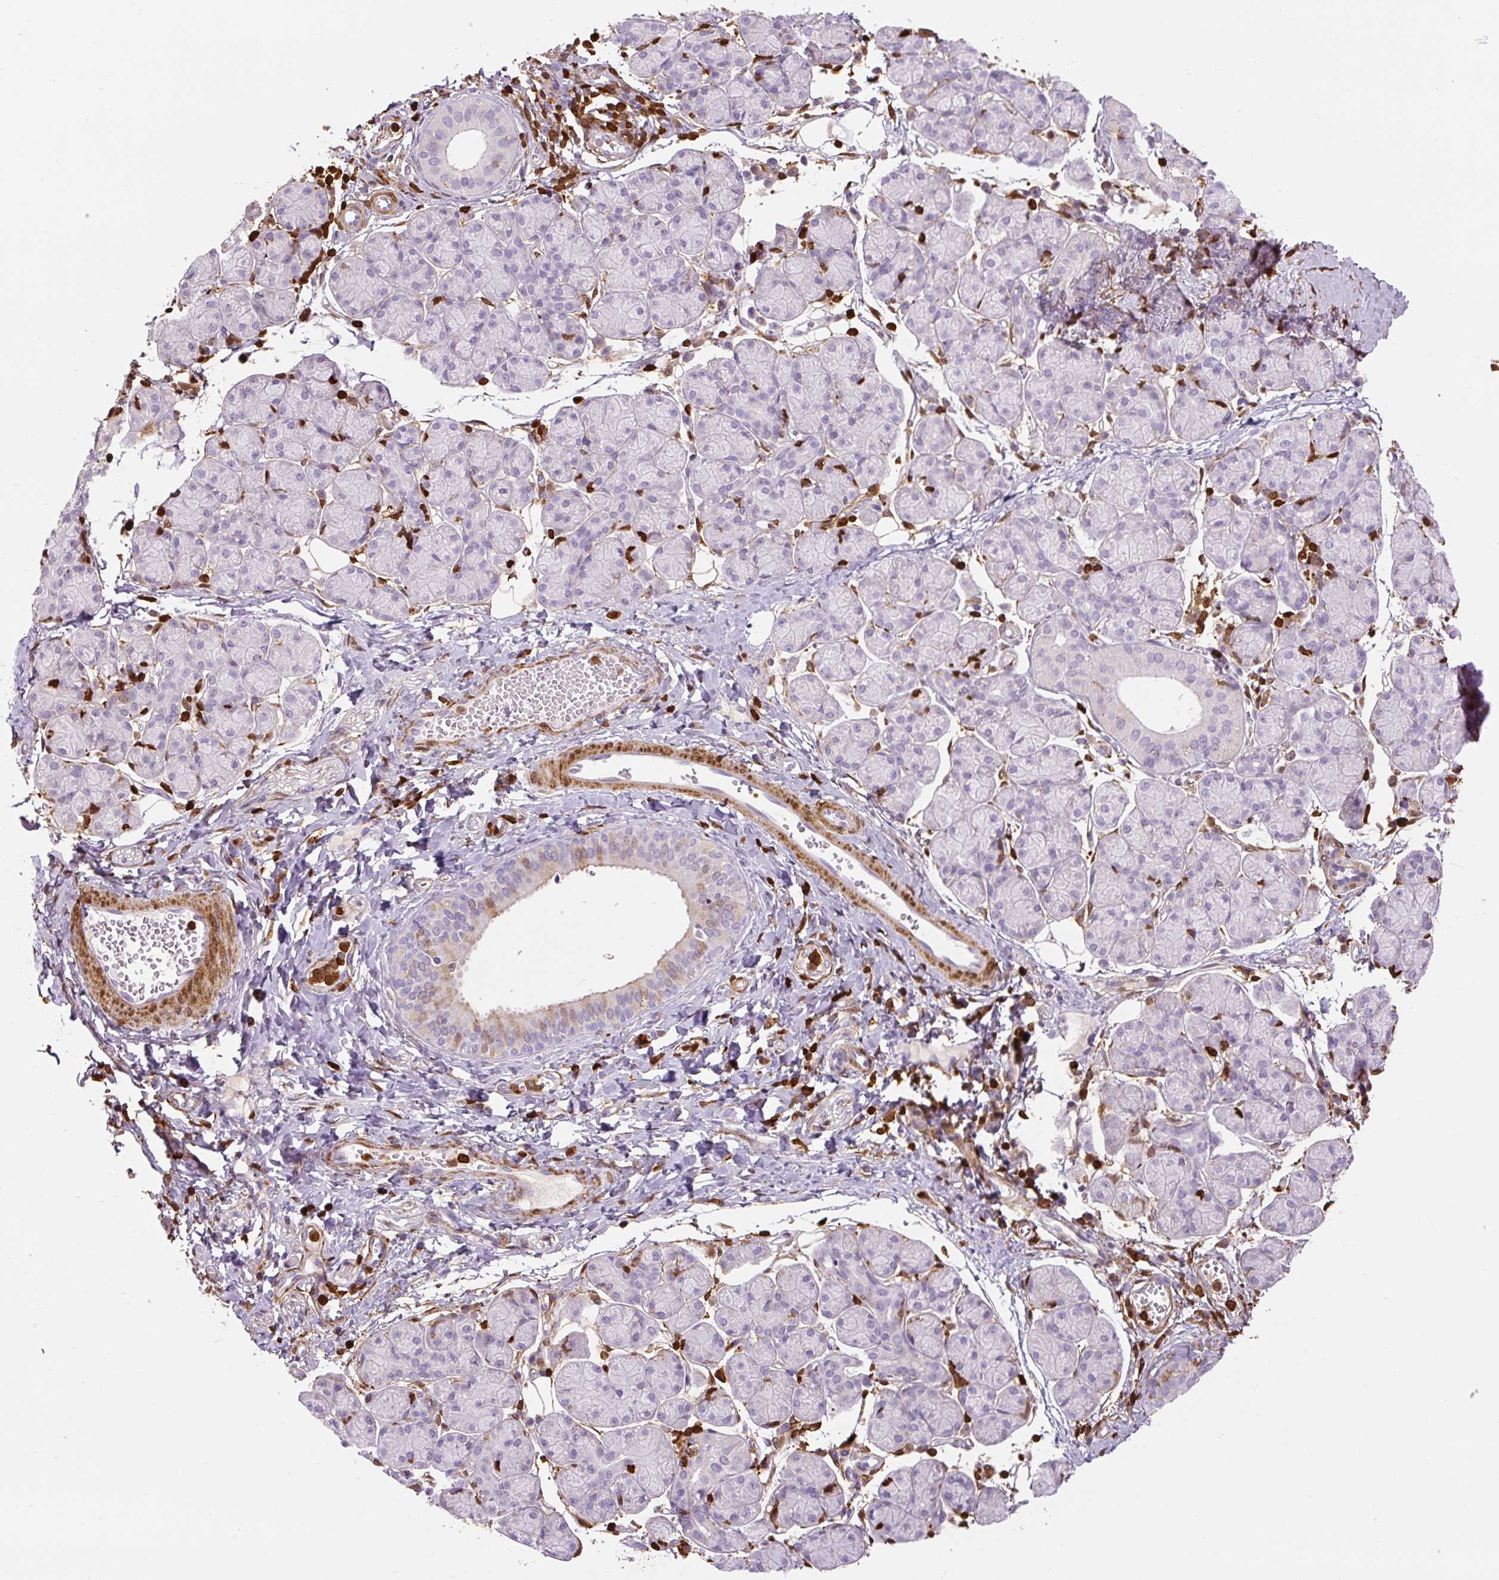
{"staining": {"intensity": "weak", "quantity": "<25%", "location": "cytoplasmic/membranous,nuclear"}, "tissue": "salivary gland", "cell_type": "Glandular cells", "image_type": "normal", "snomed": [{"axis": "morphology", "description": "Normal tissue, NOS"}, {"axis": "morphology", "description": "Inflammation, NOS"}, {"axis": "topography", "description": "Lymph node"}, {"axis": "topography", "description": "Salivary gland"}], "caption": "Immunohistochemistry of benign salivary gland shows no positivity in glandular cells. (DAB IHC, high magnification).", "gene": "S100A4", "patient": {"sex": "male", "age": 3}}